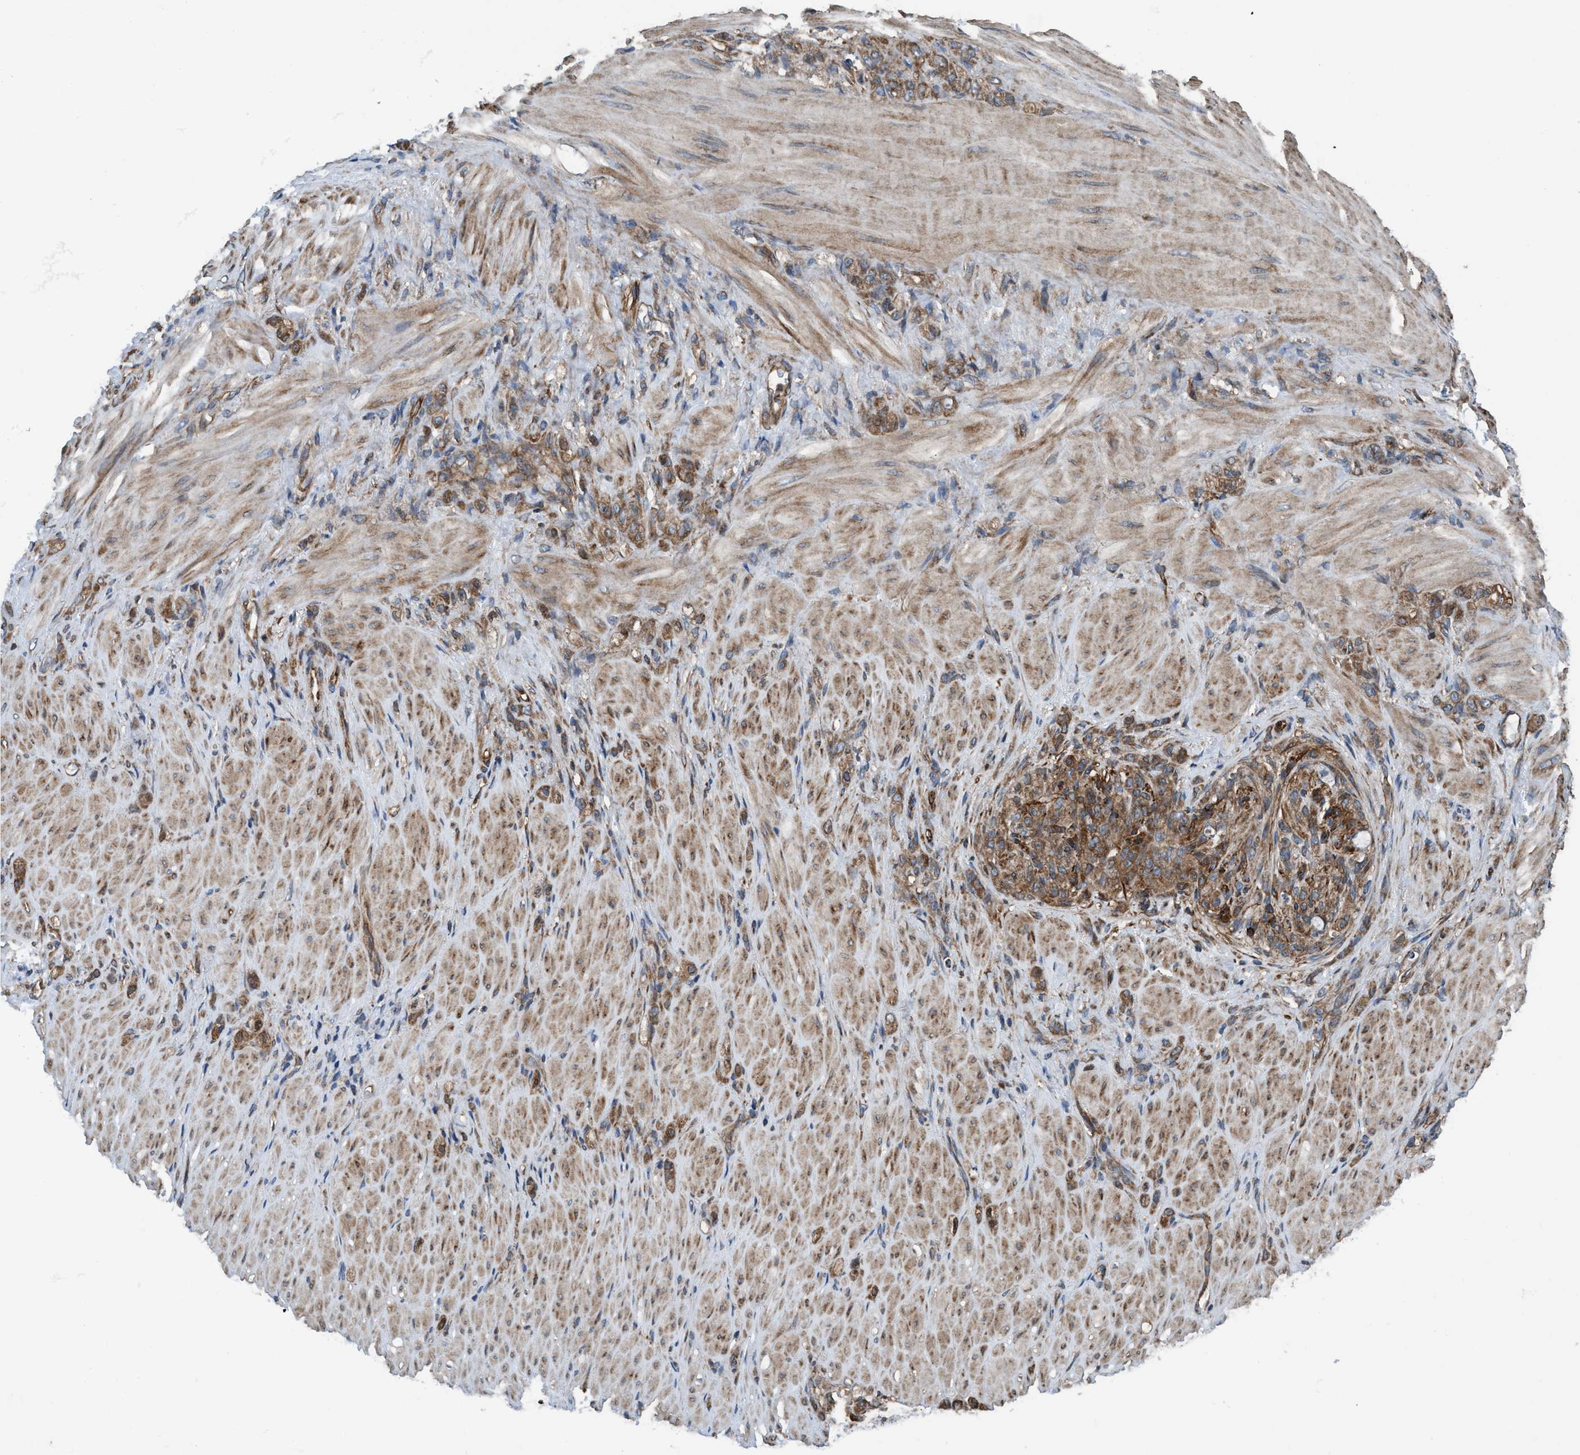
{"staining": {"intensity": "moderate", "quantity": ">75%", "location": "cytoplasmic/membranous"}, "tissue": "stomach cancer", "cell_type": "Tumor cells", "image_type": "cancer", "snomed": [{"axis": "morphology", "description": "Normal tissue, NOS"}, {"axis": "morphology", "description": "Adenocarcinoma, NOS"}, {"axis": "topography", "description": "Stomach"}], "caption": "Stomach adenocarcinoma stained with a protein marker shows moderate staining in tumor cells.", "gene": "NMT1", "patient": {"sex": "male", "age": 82}}